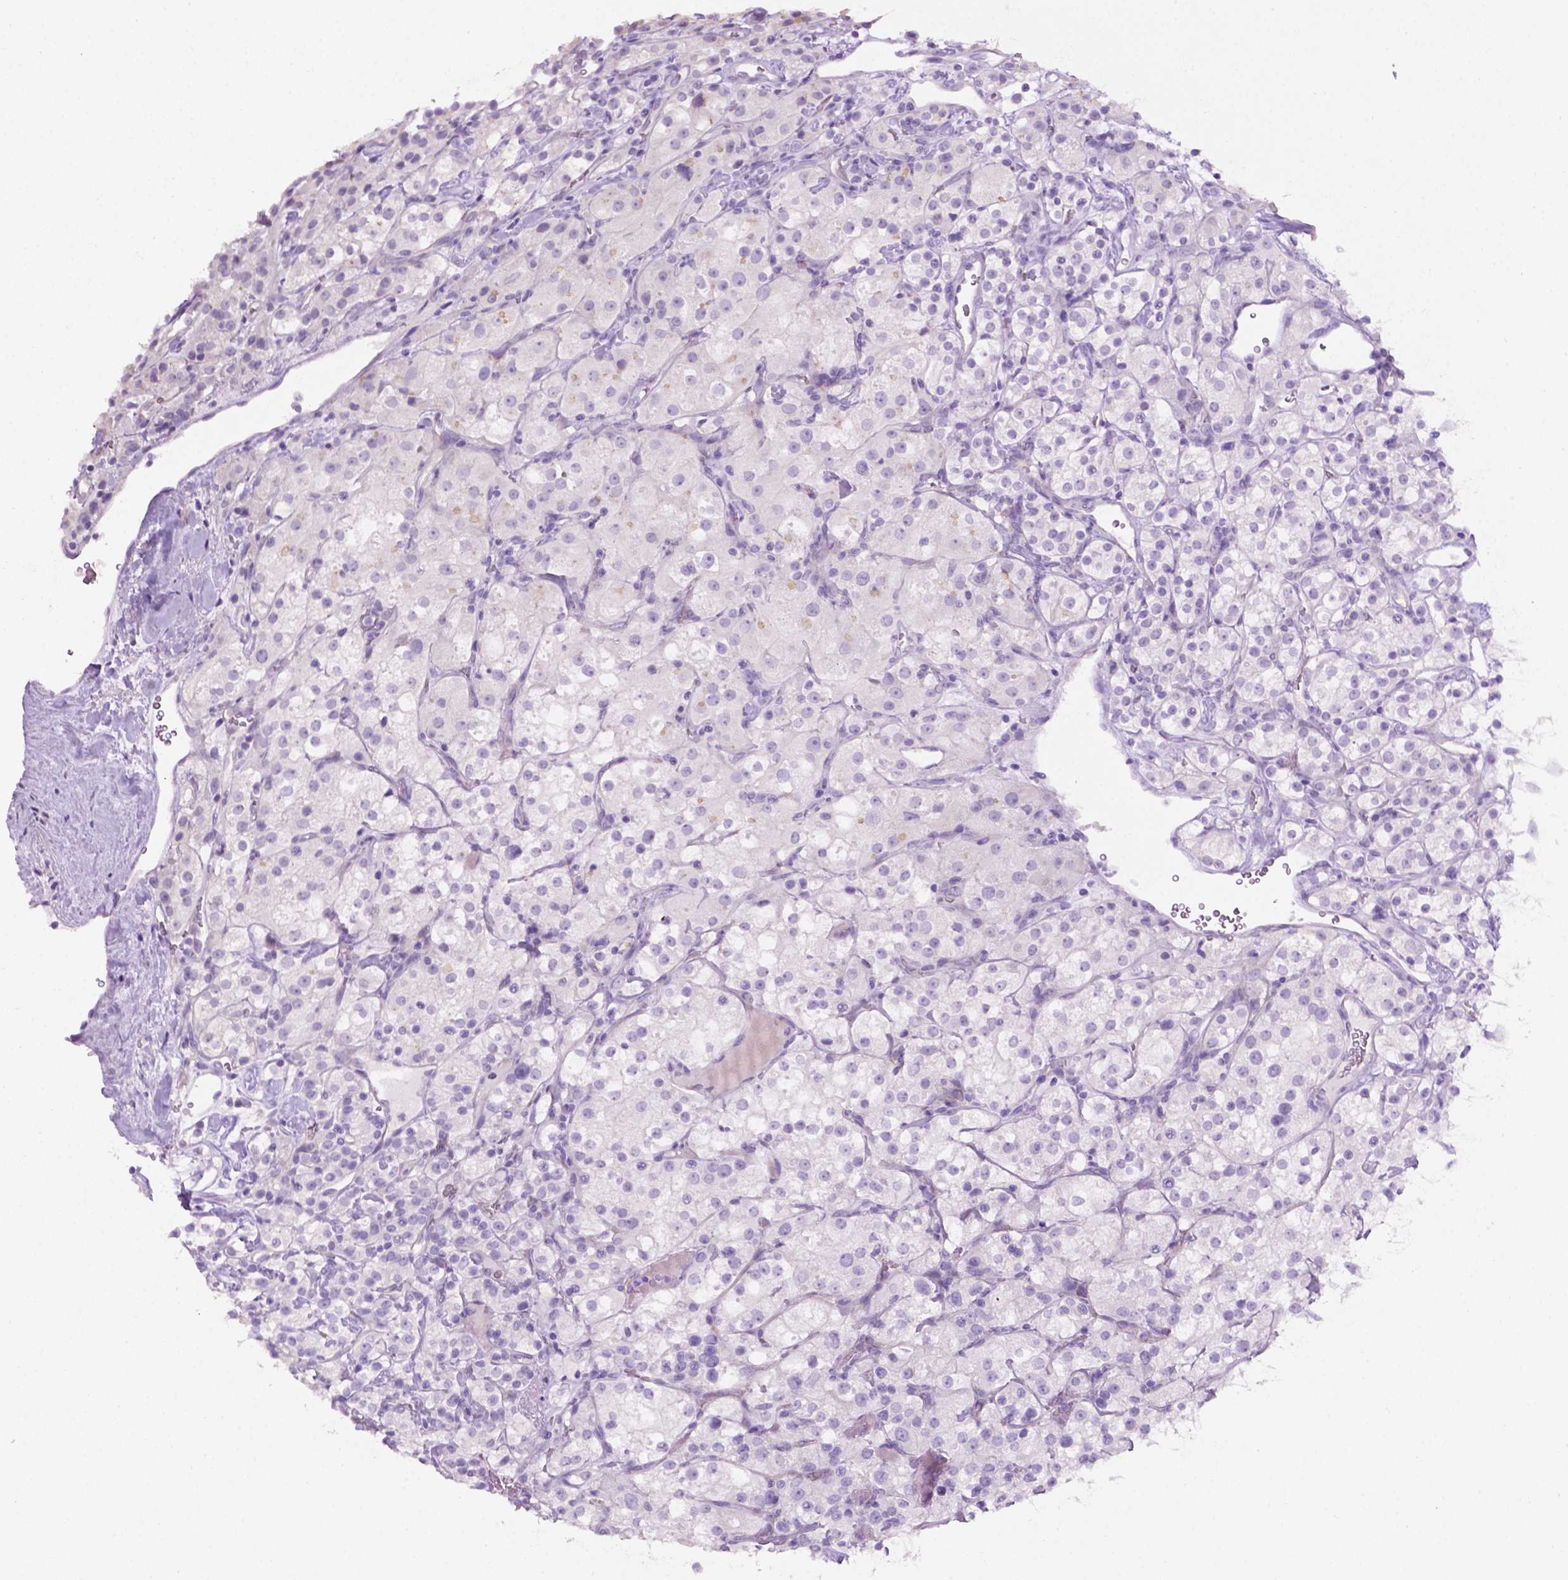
{"staining": {"intensity": "negative", "quantity": "none", "location": "none"}, "tissue": "renal cancer", "cell_type": "Tumor cells", "image_type": "cancer", "snomed": [{"axis": "morphology", "description": "Adenocarcinoma, NOS"}, {"axis": "topography", "description": "Kidney"}], "caption": "Immunohistochemistry micrograph of human renal cancer stained for a protein (brown), which demonstrates no expression in tumor cells.", "gene": "PHGR1", "patient": {"sex": "male", "age": 77}}